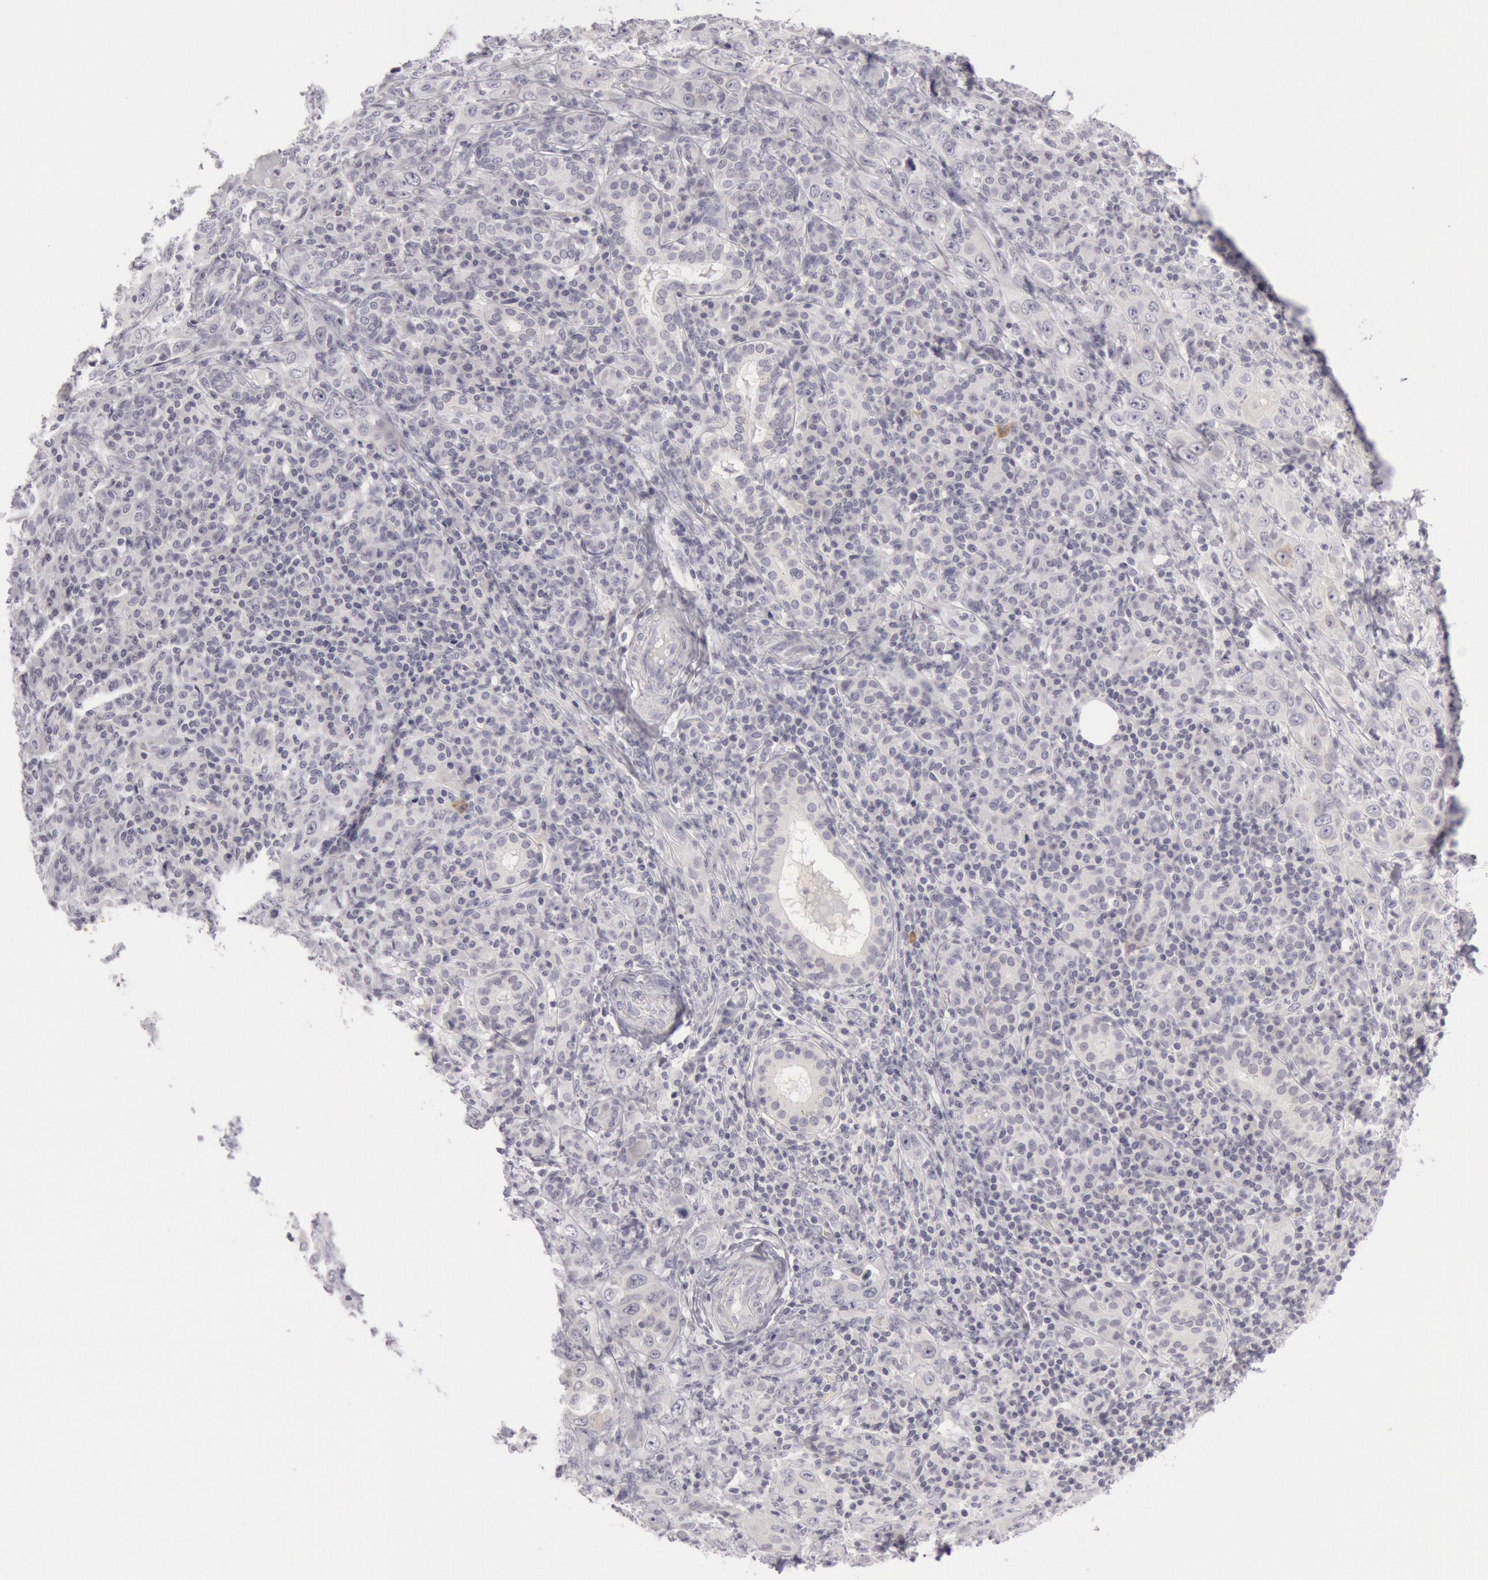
{"staining": {"intensity": "moderate", "quantity": "25%-75%", "location": "cytoplasmic/membranous"}, "tissue": "skin cancer", "cell_type": "Tumor cells", "image_type": "cancer", "snomed": [{"axis": "morphology", "description": "Squamous cell carcinoma, NOS"}, {"axis": "topography", "description": "Skin"}], "caption": "Human skin squamous cell carcinoma stained with a brown dye exhibits moderate cytoplasmic/membranous positive staining in about 25%-75% of tumor cells.", "gene": "KRT16", "patient": {"sex": "male", "age": 84}}